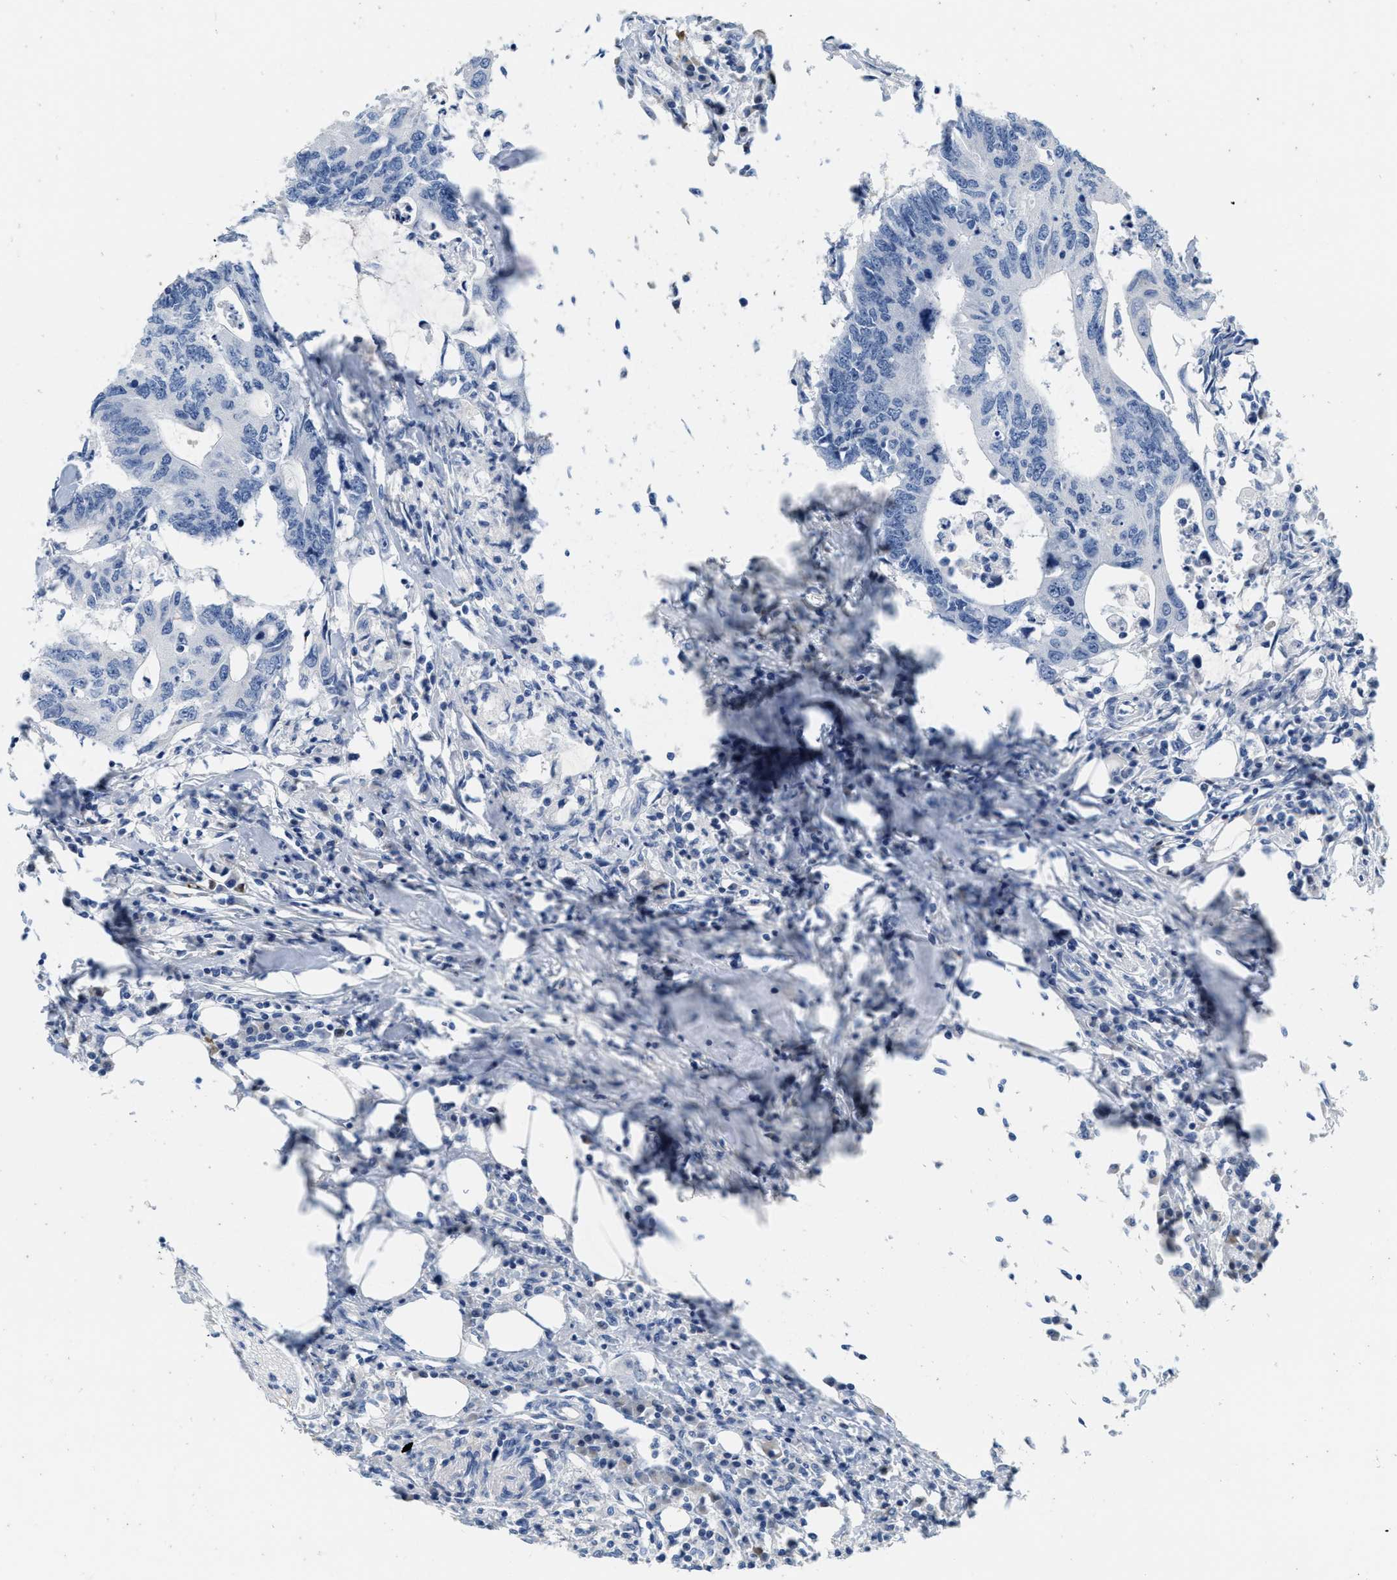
{"staining": {"intensity": "negative", "quantity": "none", "location": "none"}, "tissue": "colorectal cancer", "cell_type": "Tumor cells", "image_type": "cancer", "snomed": [{"axis": "morphology", "description": "Adenocarcinoma, NOS"}, {"axis": "topography", "description": "Colon"}], "caption": "A high-resolution photomicrograph shows IHC staining of colorectal cancer (adenocarcinoma), which demonstrates no significant expression in tumor cells. (Brightfield microscopy of DAB immunohistochemistry at high magnification).", "gene": "ABCB11", "patient": {"sex": "male", "age": 71}}